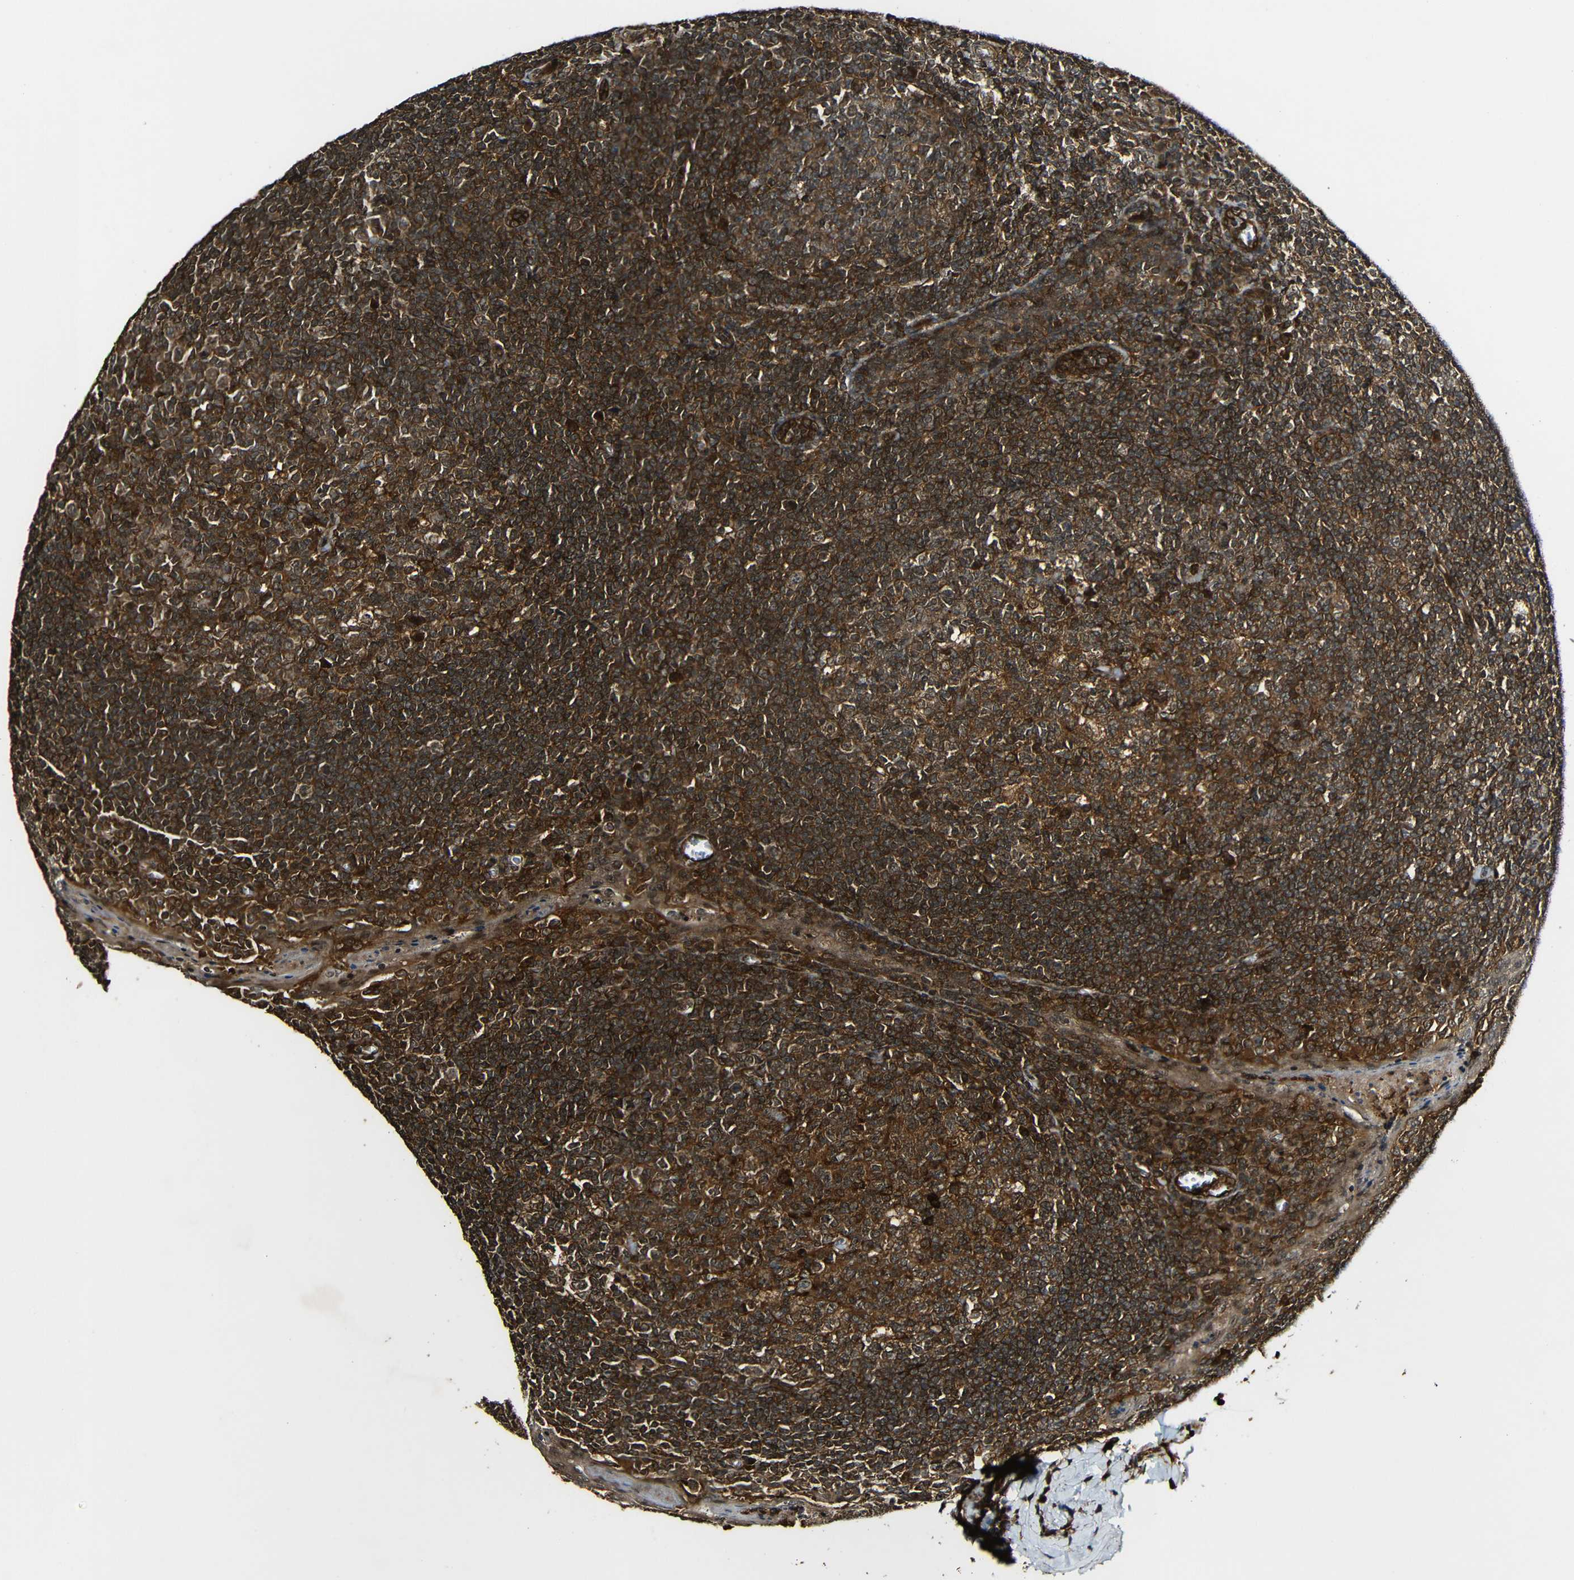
{"staining": {"intensity": "strong", "quantity": ">75%", "location": "cytoplasmic/membranous"}, "tissue": "tonsil", "cell_type": "Germinal center cells", "image_type": "normal", "snomed": [{"axis": "morphology", "description": "Normal tissue, NOS"}, {"axis": "topography", "description": "Tonsil"}], "caption": "Protein positivity by IHC reveals strong cytoplasmic/membranous expression in approximately >75% of germinal center cells in unremarkable tonsil.", "gene": "CASP8", "patient": {"sex": "male", "age": 31}}